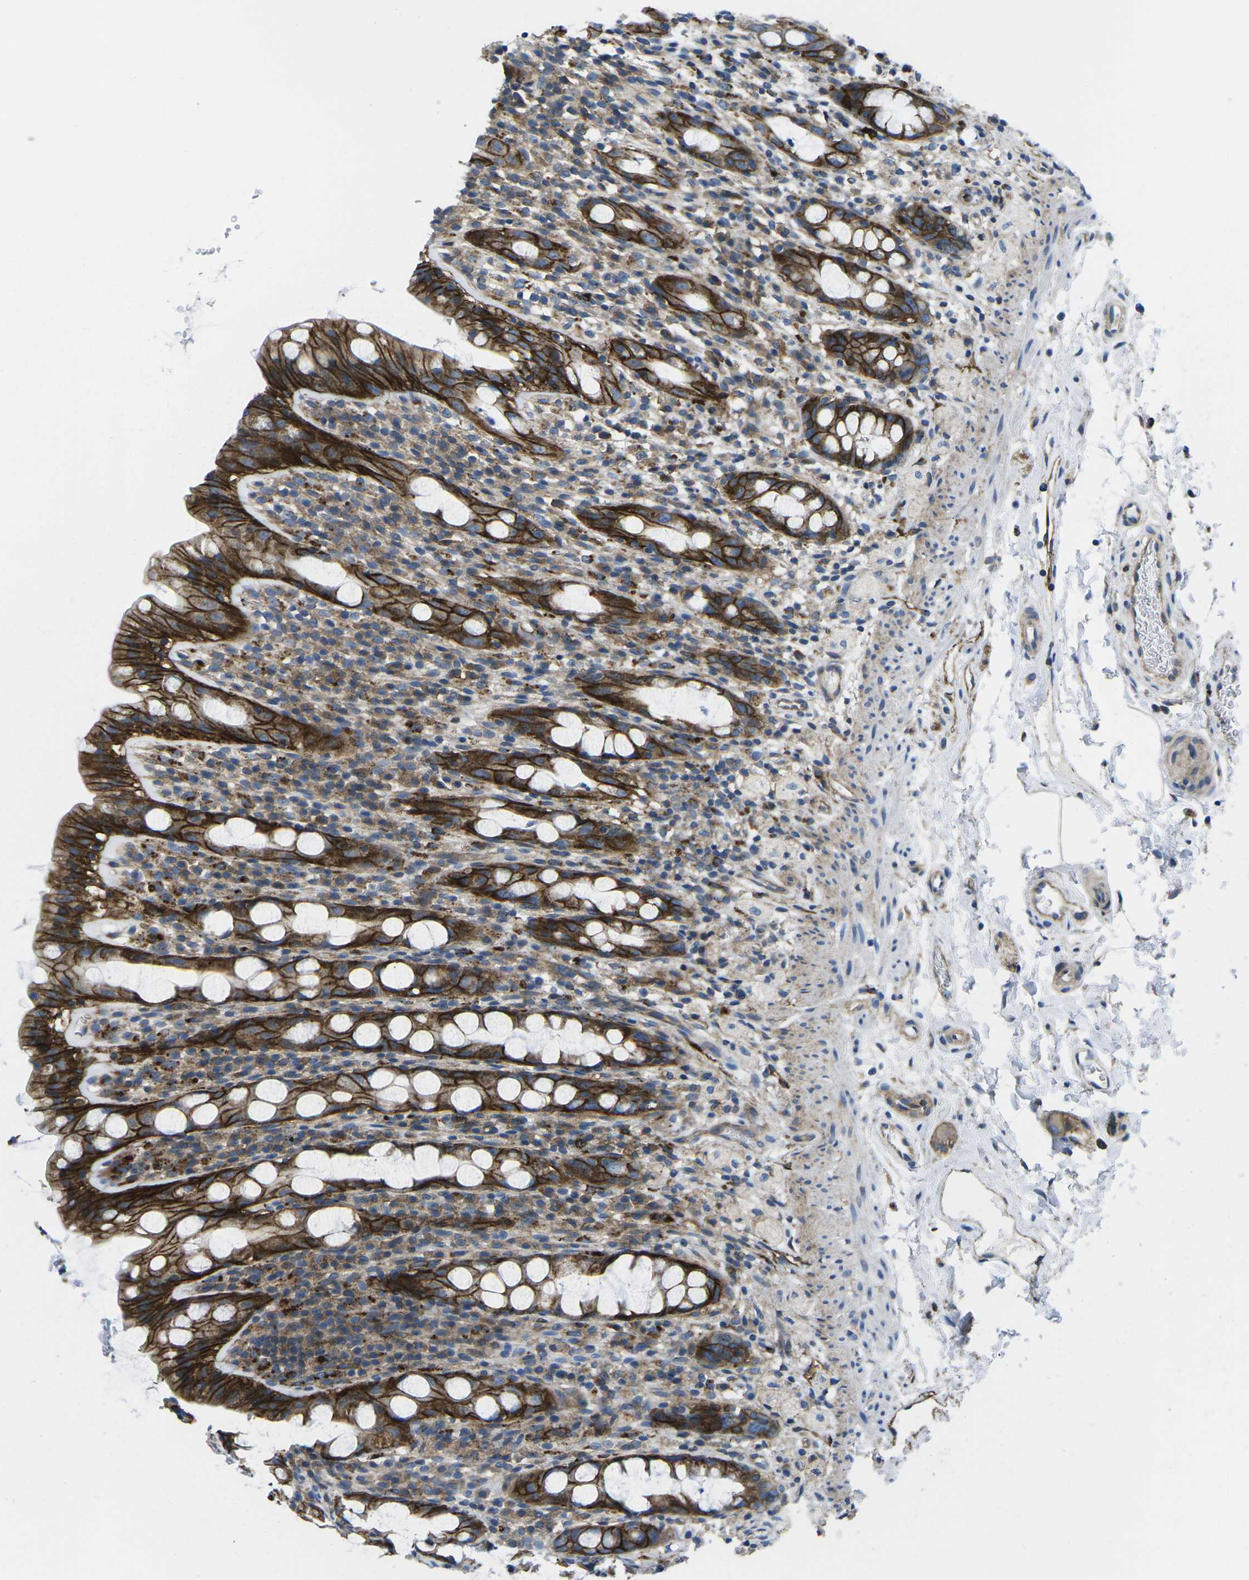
{"staining": {"intensity": "strong", "quantity": ">75%", "location": "cytoplasmic/membranous"}, "tissue": "rectum", "cell_type": "Glandular cells", "image_type": "normal", "snomed": [{"axis": "morphology", "description": "Normal tissue, NOS"}, {"axis": "topography", "description": "Rectum"}], "caption": "Rectum stained with DAB immunohistochemistry demonstrates high levels of strong cytoplasmic/membranous staining in approximately >75% of glandular cells.", "gene": "DLG1", "patient": {"sex": "male", "age": 44}}